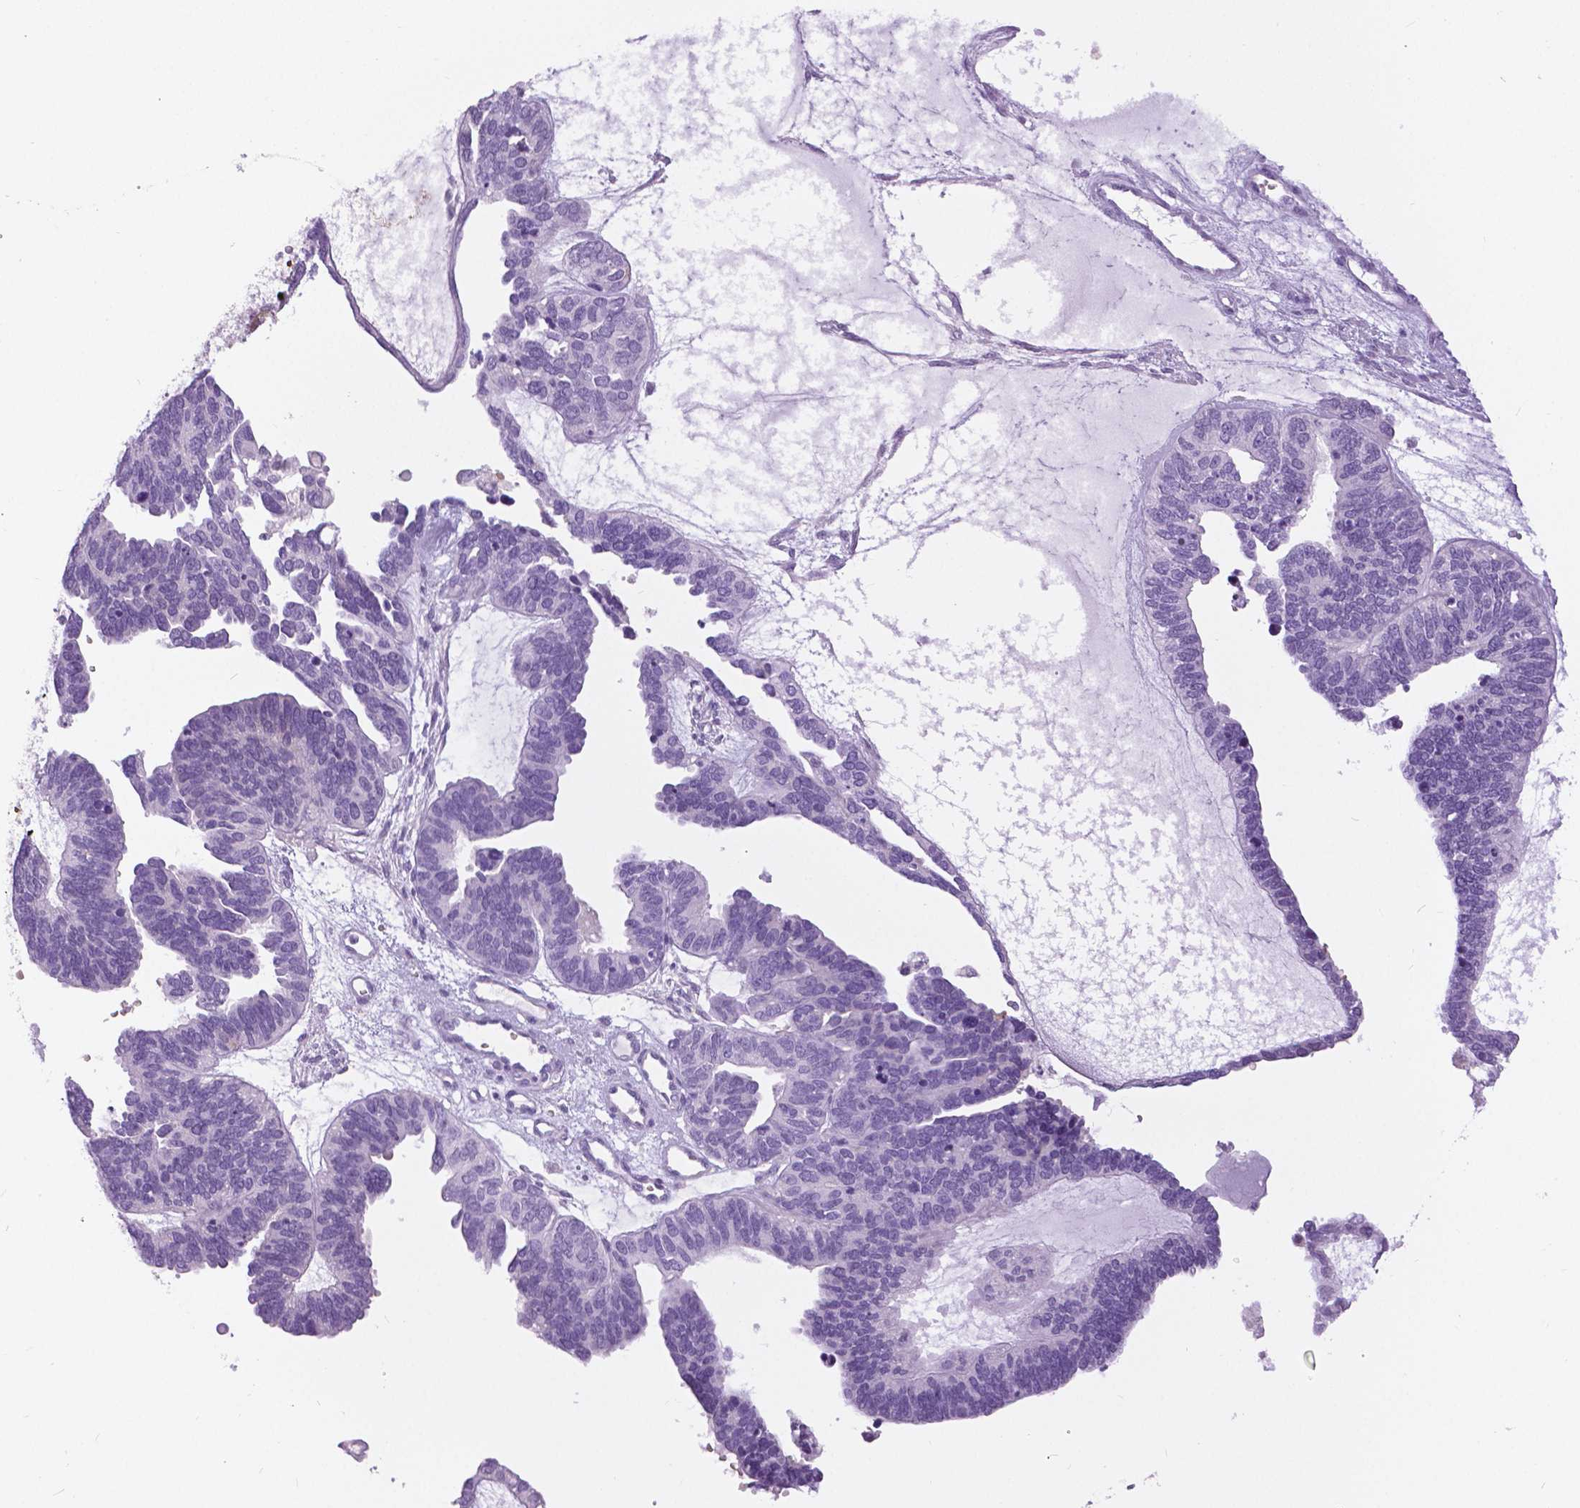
{"staining": {"intensity": "negative", "quantity": "none", "location": "none"}, "tissue": "ovarian cancer", "cell_type": "Tumor cells", "image_type": "cancer", "snomed": [{"axis": "morphology", "description": "Cystadenocarcinoma, serous, NOS"}, {"axis": "topography", "description": "Ovary"}], "caption": "Human ovarian cancer stained for a protein using immunohistochemistry exhibits no positivity in tumor cells.", "gene": "TP53TG5", "patient": {"sex": "female", "age": 51}}